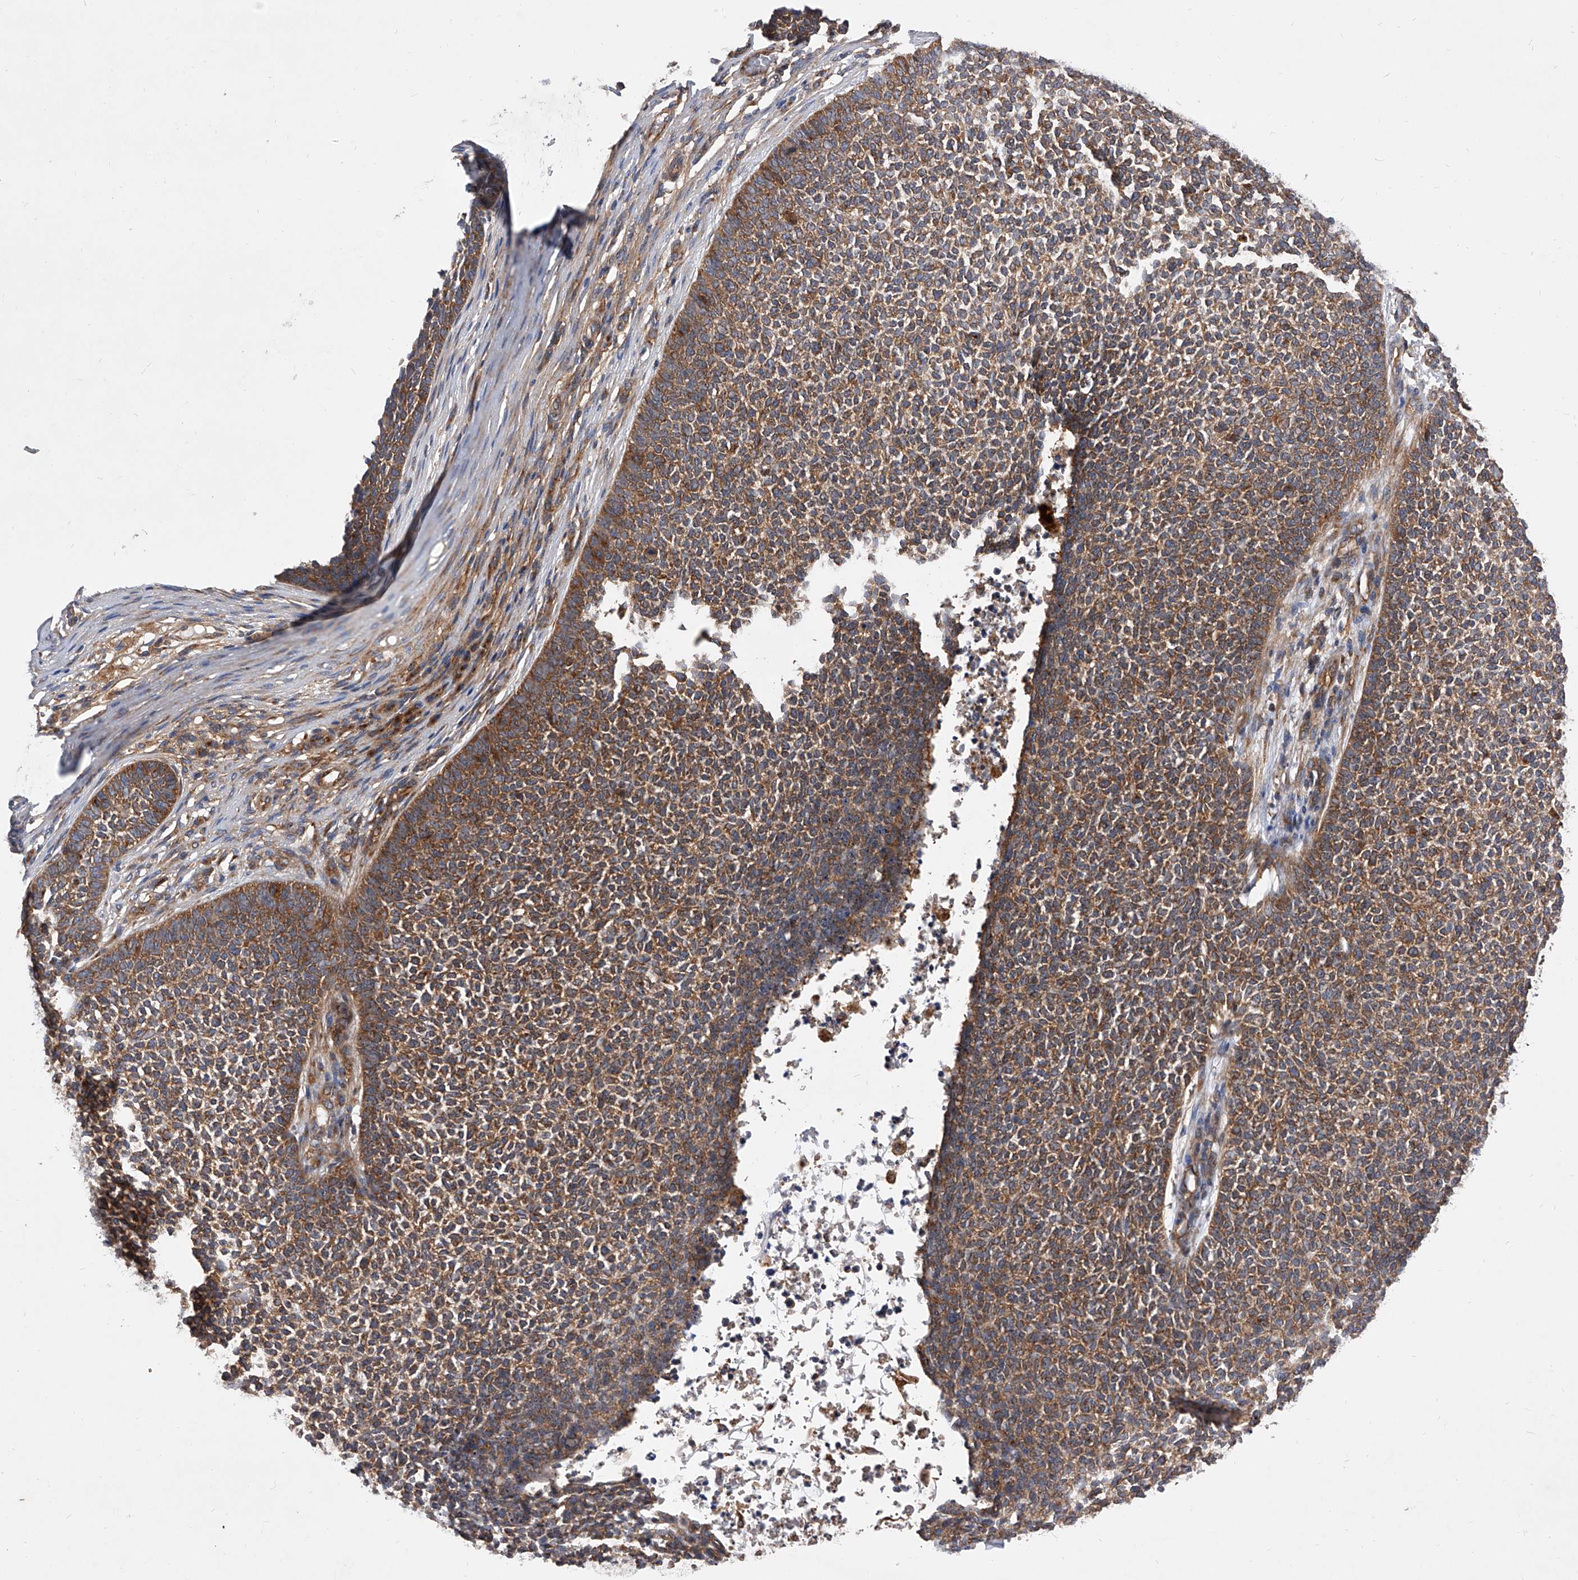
{"staining": {"intensity": "moderate", "quantity": ">75%", "location": "cytoplasmic/membranous"}, "tissue": "skin cancer", "cell_type": "Tumor cells", "image_type": "cancer", "snomed": [{"axis": "morphology", "description": "Basal cell carcinoma"}, {"axis": "topography", "description": "Skin"}], "caption": "The immunohistochemical stain labels moderate cytoplasmic/membranous staining in tumor cells of skin cancer (basal cell carcinoma) tissue. (IHC, brightfield microscopy, high magnification).", "gene": "CFAP410", "patient": {"sex": "female", "age": 84}}